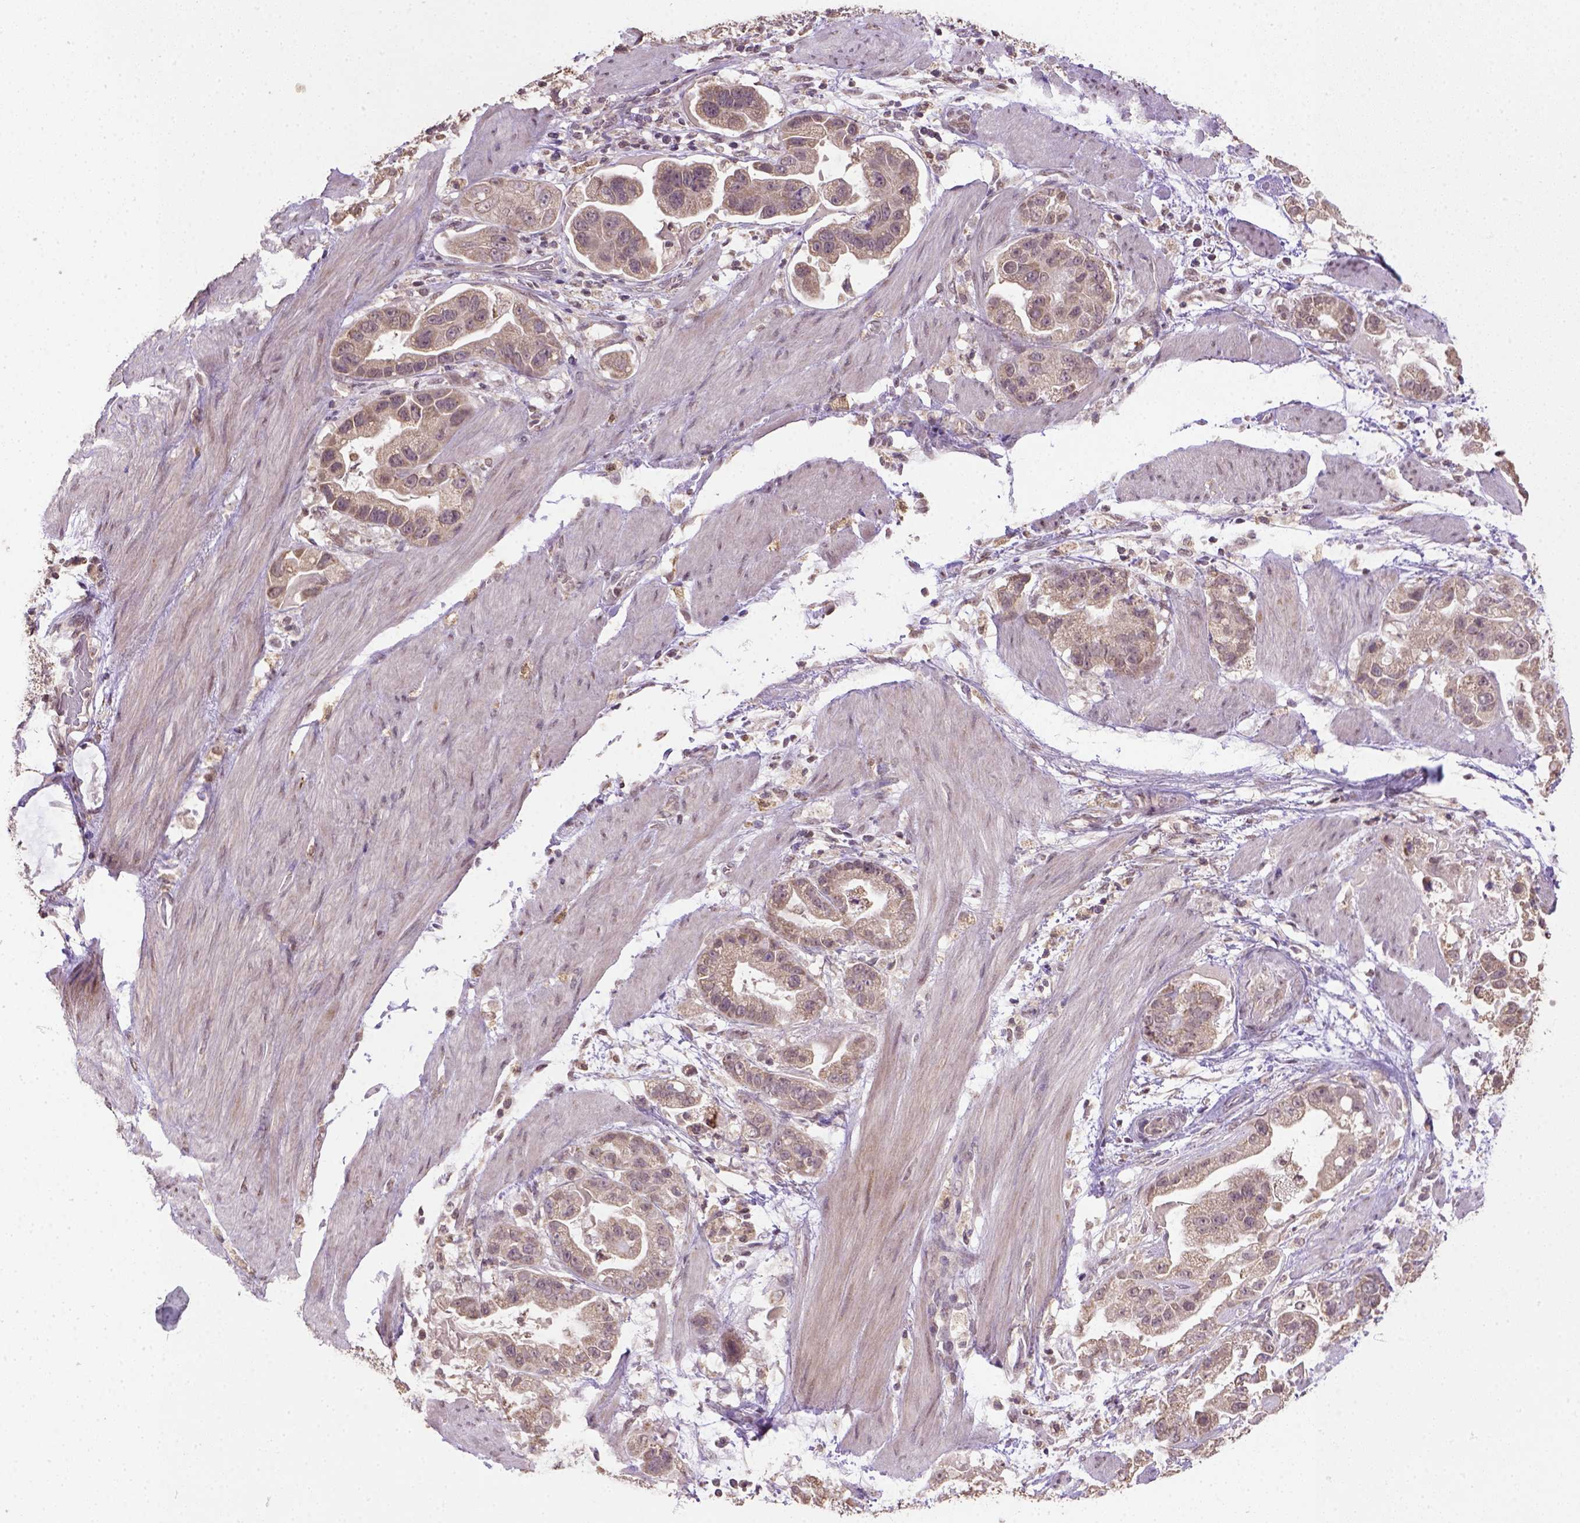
{"staining": {"intensity": "weak", "quantity": ">75%", "location": "cytoplasmic/membranous"}, "tissue": "stomach cancer", "cell_type": "Tumor cells", "image_type": "cancer", "snomed": [{"axis": "morphology", "description": "Adenocarcinoma, NOS"}, {"axis": "topography", "description": "Stomach"}], "caption": "Tumor cells demonstrate low levels of weak cytoplasmic/membranous staining in approximately >75% of cells in stomach cancer (adenocarcinoma).", "gene": "NUDT10", "patient": {"sex": "male", "age": 59}}